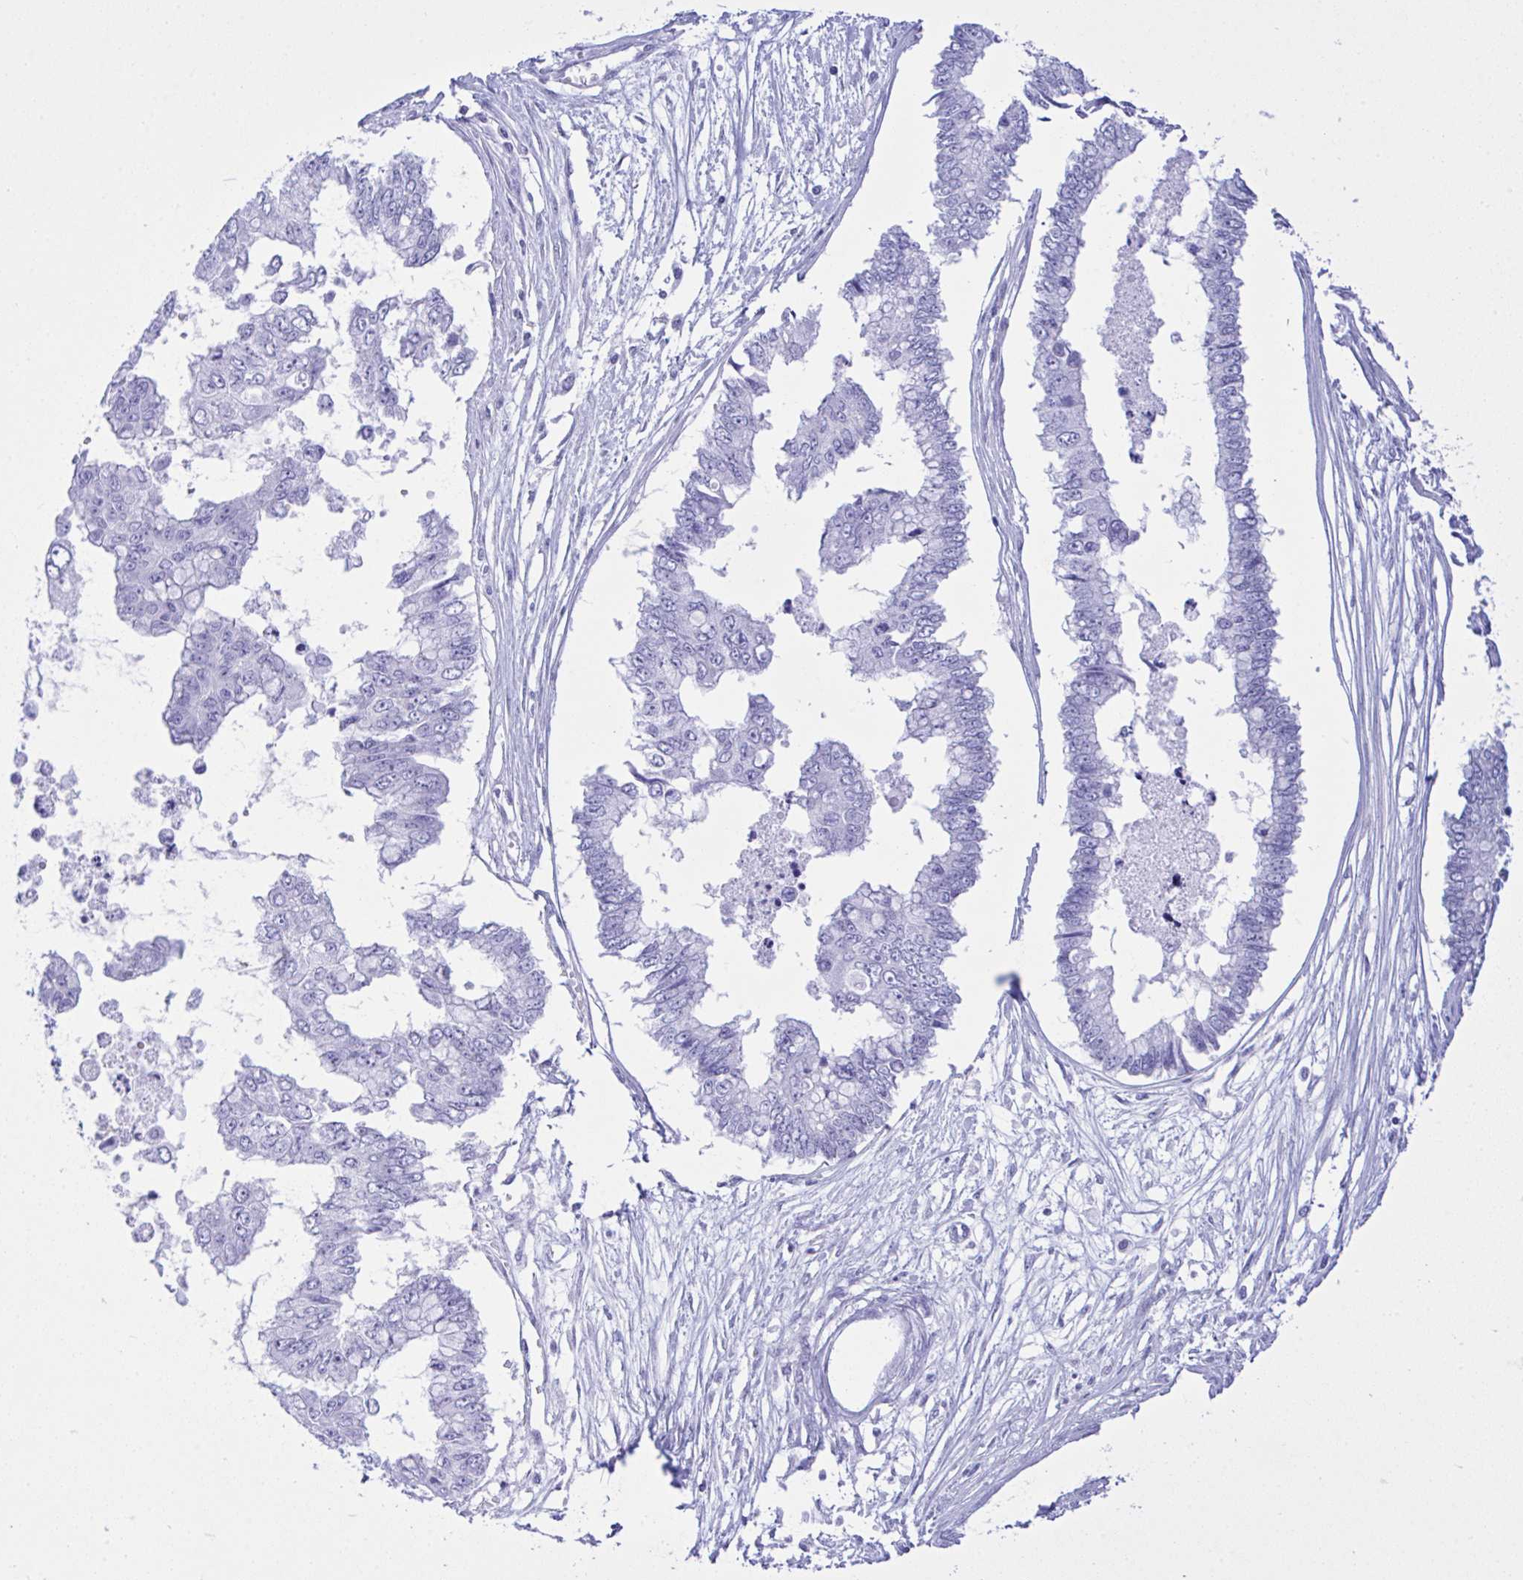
{"staining": {"intensity": "negative", "quantity": "none", "location": "none"}, "tissue": "ovarian cancer", "cell_type": "Tumor cells", "image_type": "cancer", "snomed": [{"axis": "morphology", "description": "Cystadenocarcinoma, mucinous, NOS"}, {"axis": "topography", "description": "Ovary"}], "caption": "The immunohistochemistry image has no significant expression in tumor cells of mucinous cystadenocarcinoma (ovarian) tissue. (DAB IHC with hematoxylin counter stain).", "gene": "SELENOV", "patient": {"sex": "female", "age": 72}}